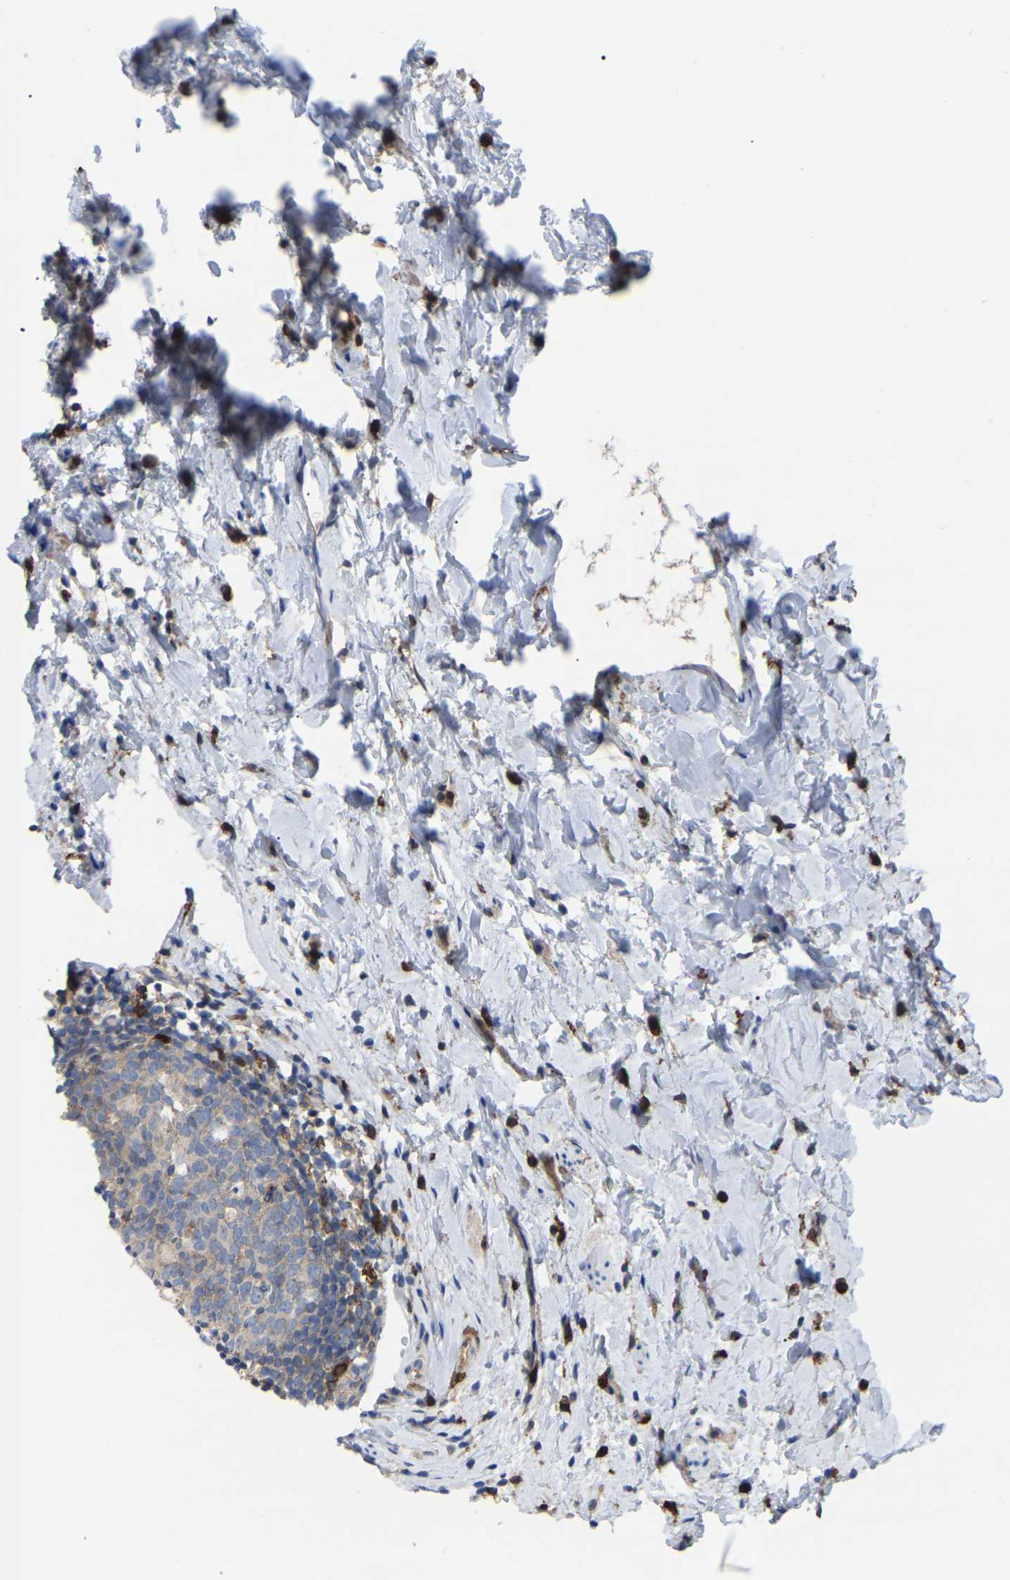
{"staining": {"intensity": "weak", "quantity": "25%-75%", "location": "cytoplasmic/membranous"}, "tissue": "appendix", "cell_type": "Glandular cells", "image_type": "normal", "snomed": [{"axis": "morphology", "description": "Normal tissue, NOS"}, {"axis": "topography", "description": "Appendix"}], "caption": "Protein expression analysis of normal appendix reveals weak cytoplasmic/membranous expression in about 25%-75% of glandular cells. (DAB IHC with brightfield microscopy, high magnification).", "gene": "CIT", "patient": {"sex": "female", "age": 20}}